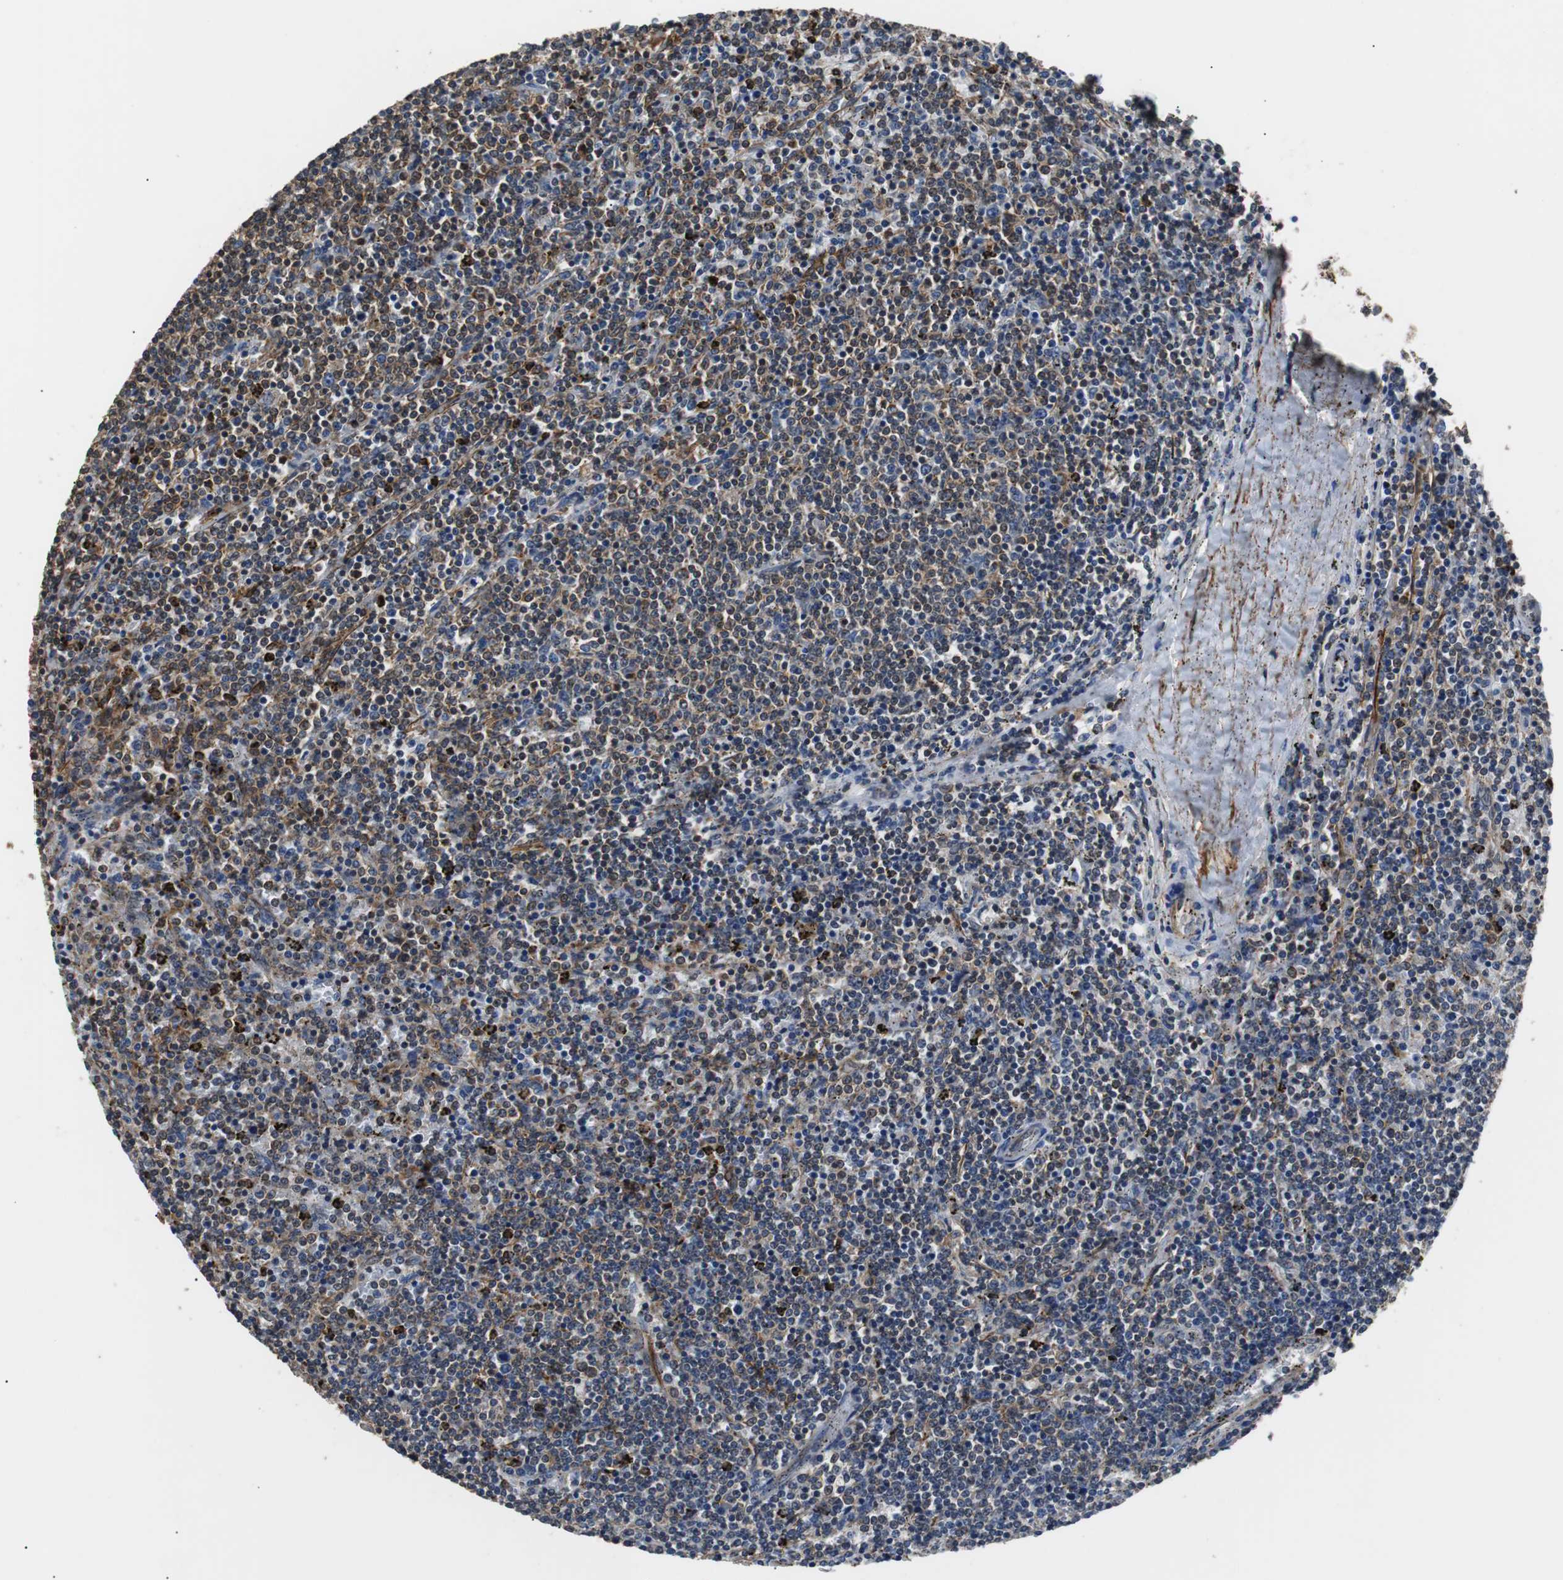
{"staining": {"intensity": "moderate", "quantity": ">75%", "location": "cytoplasmic/membranous"}, "tissue": "lymphoma", "cell_type": "Tumor cells", "image_type": "cancer", "snomed": [{"axis": "morphology", "description": "Malignant lymphoma, non-Hodgkin's type, Low grade"}, {"axis": "topography", "description": "Spleen"}], "caption": "A high-resolution micrograph shows immunohistochemistry (IHC) staining of lymphoma, which reveals moderate cytoplasmic/membranous positivity in about >75% of tumor cells.", "gene": "PITRM1", "patient": {"sex": "female", "age": 50}}